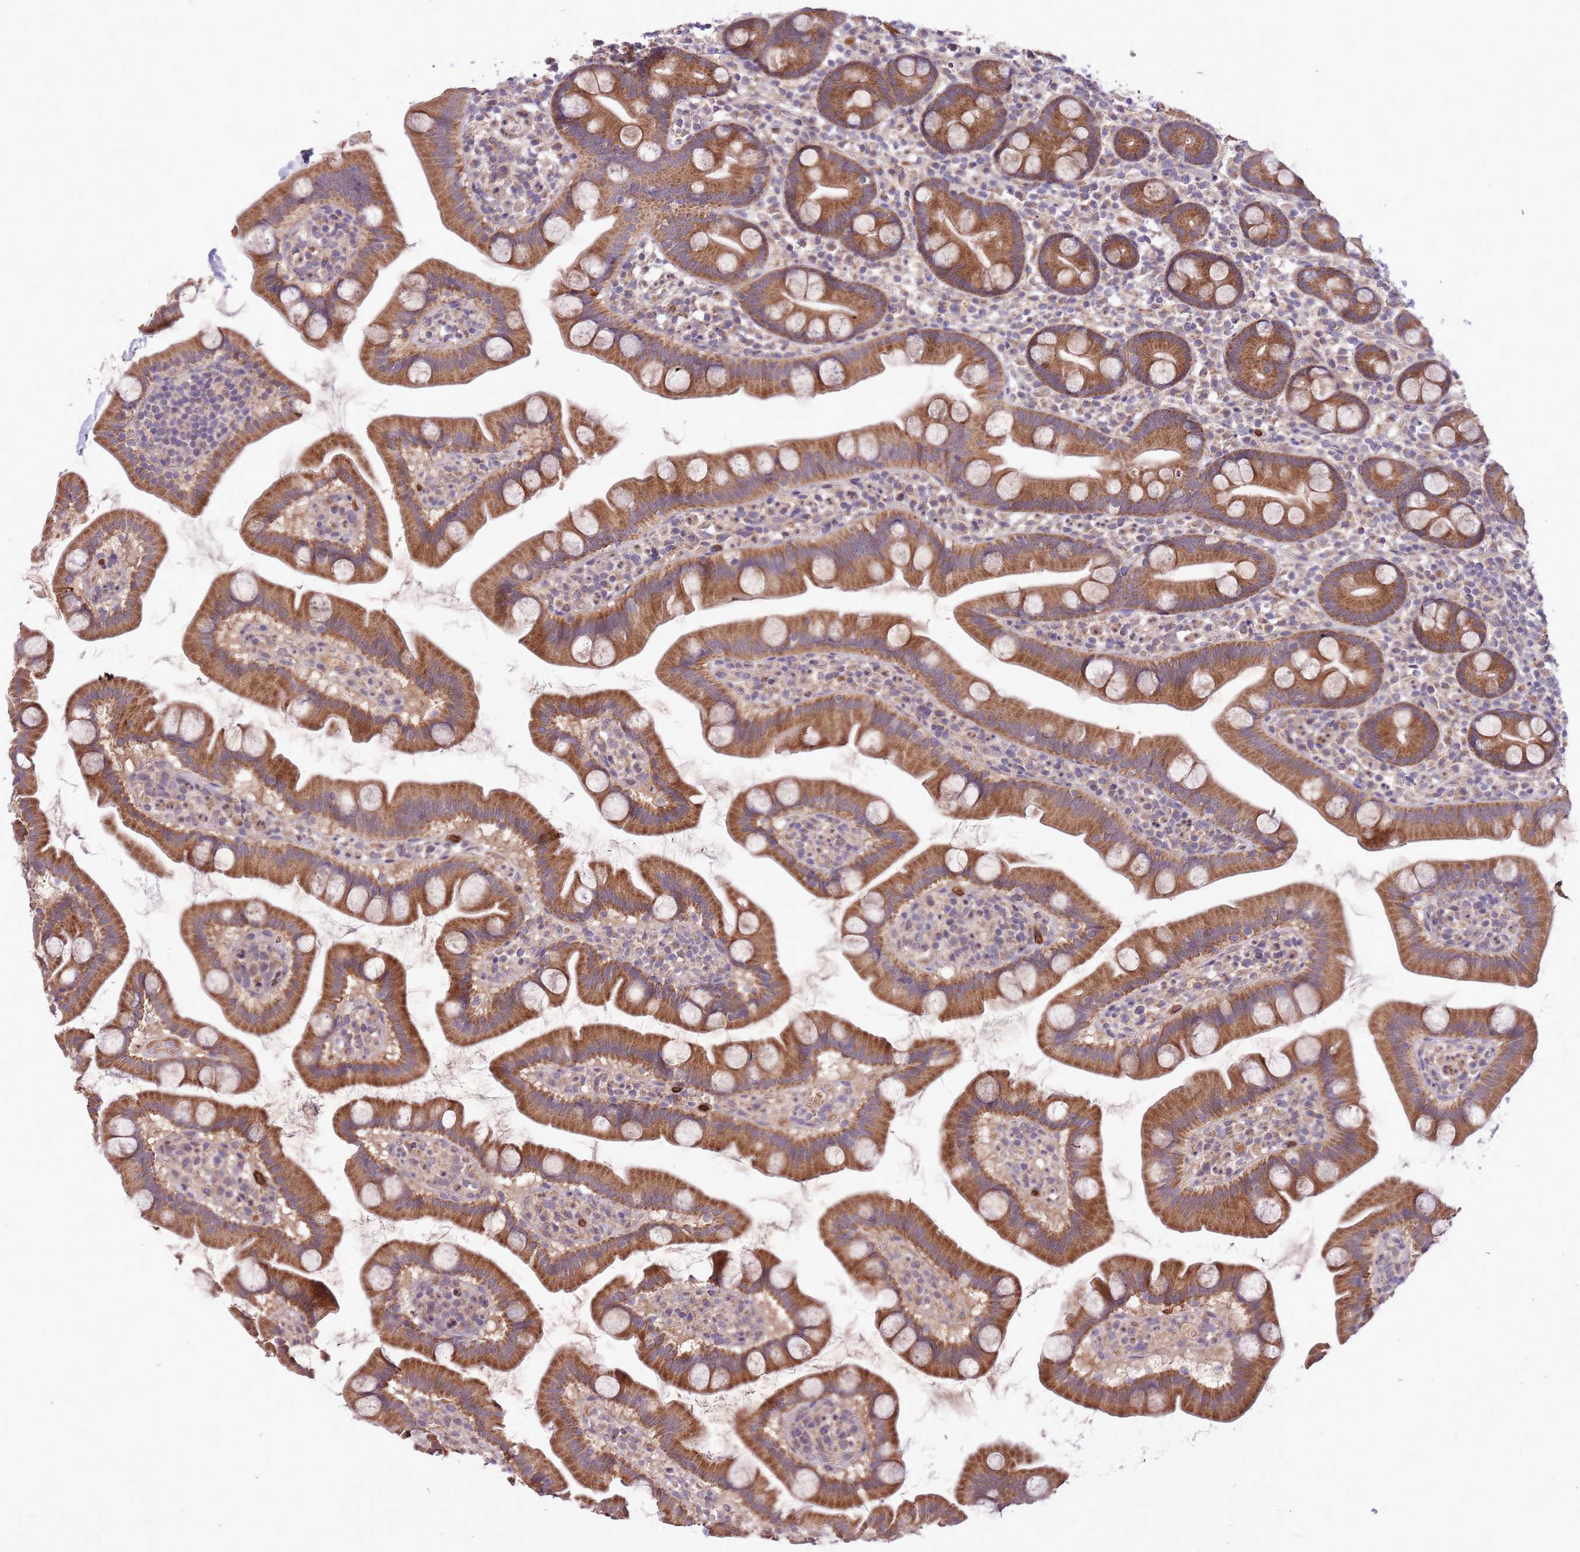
{"staining": {"intensity": "moderate", "quantity": ">75%", "location": "cytoplasmic/membranous"}, "tissue": "small intestine", "cell_type": "Glandular cells", "image_type": "normal", "snomed": [{"axis": "morphology", "description": "Normal tissue, NOS"}, {"axis": "topography", "description": "Small intestine"}], "caption": "Immunohistochemistry image of benign small intestine stained for a protein (brown), which reveals medium levels of moderate cytoplasmic/membranous positivity in about >75% of glandular cells.", "gene": "IGF2BP2", "patient": {"sex": "female", "age": 68}}